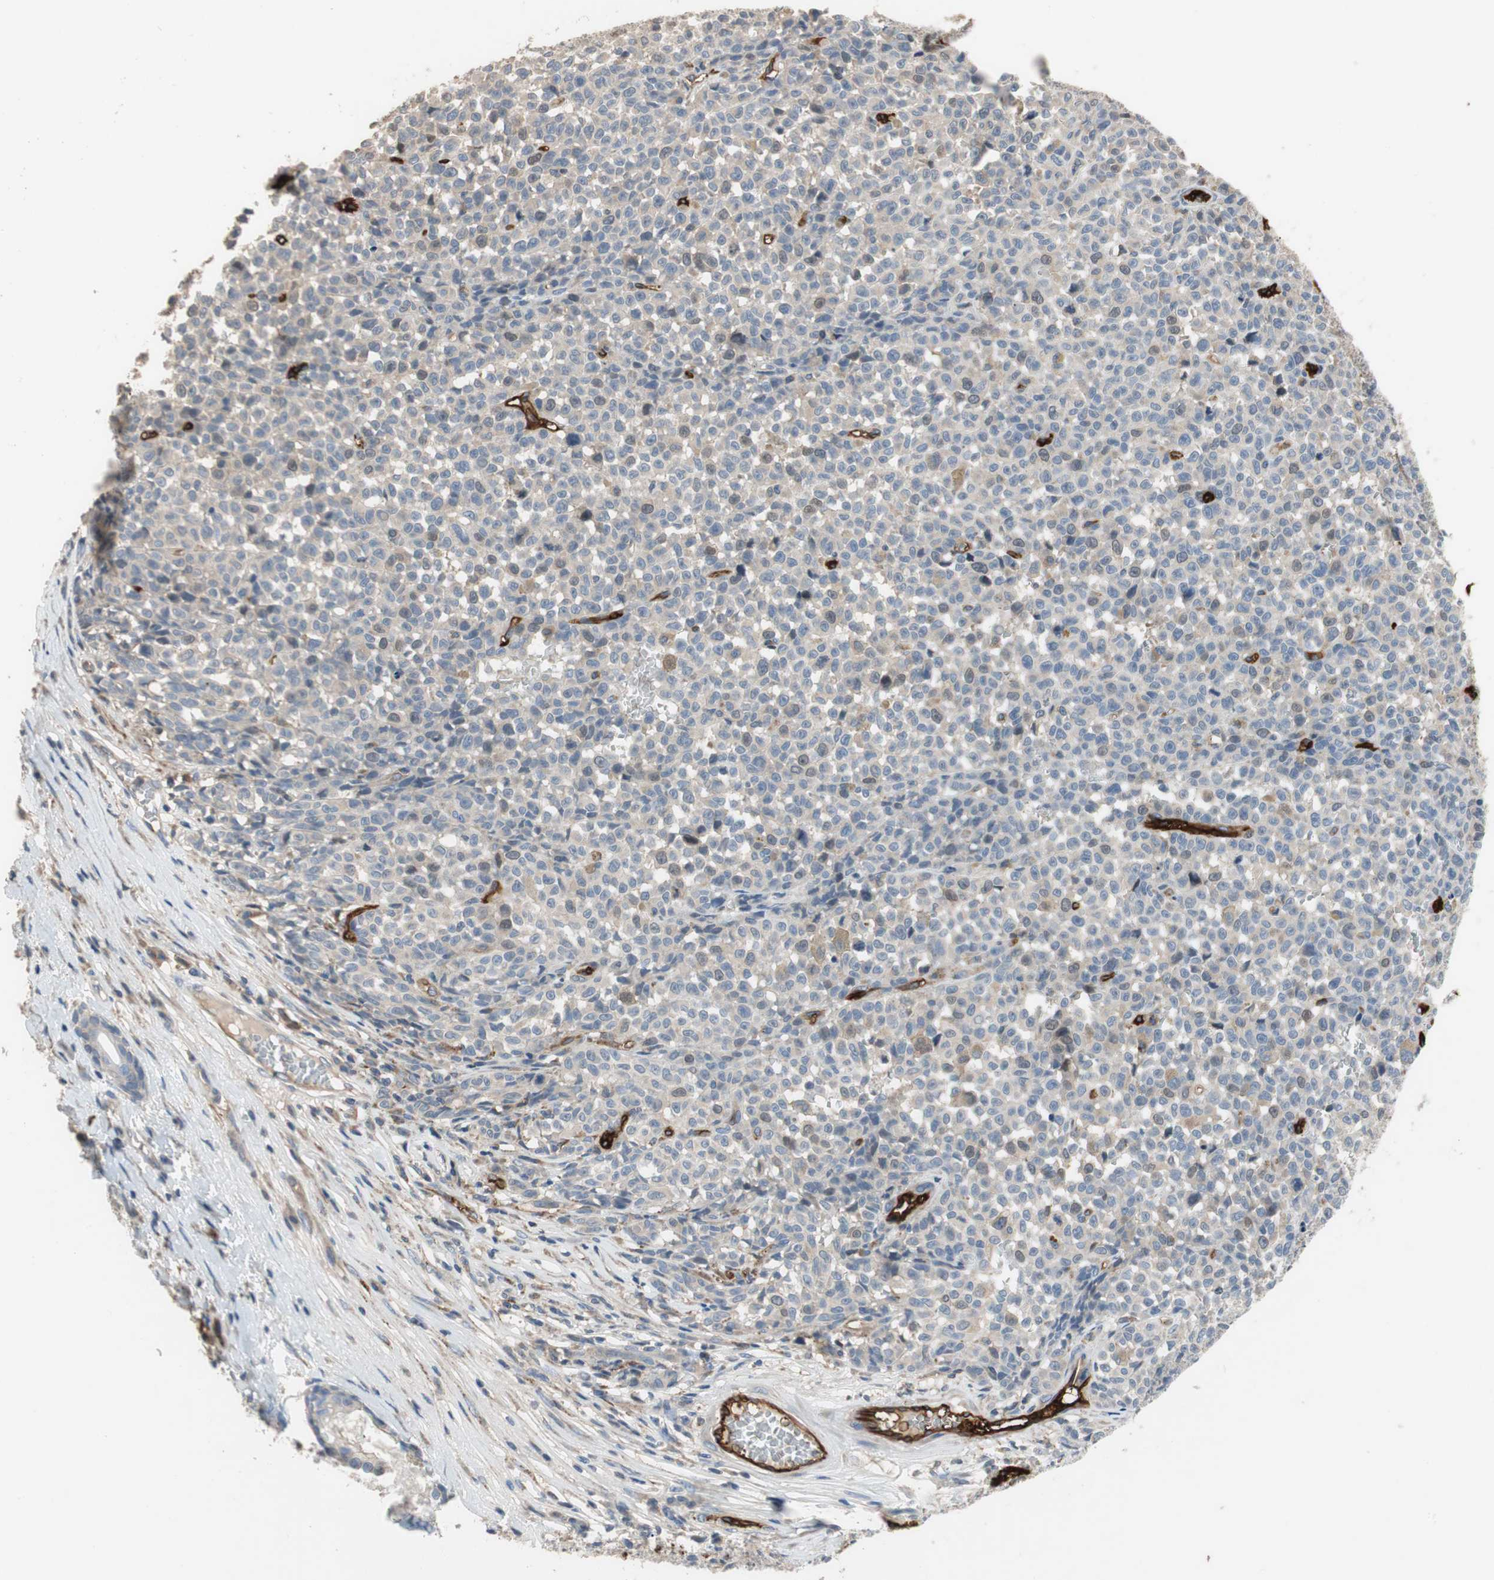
{"staining": {"intensity": "negative", "quantity": "none", "location": "none"}, "tissue": "melanoma", "cell_type": "Tumor cells", "image_type": "cancer", "snomed": [{"axis": "morphology", "description": "Malignant melanoma, NOS"}, {"axis": "topography", "description": "Skin"}], "caption": "Melanoma was stained to show a protein in brown. There is no significant expression in tumor cells. Nuclei are stained in blue.", "gene": "ALPL", "patient": {"sex": "female", "age": 82}}